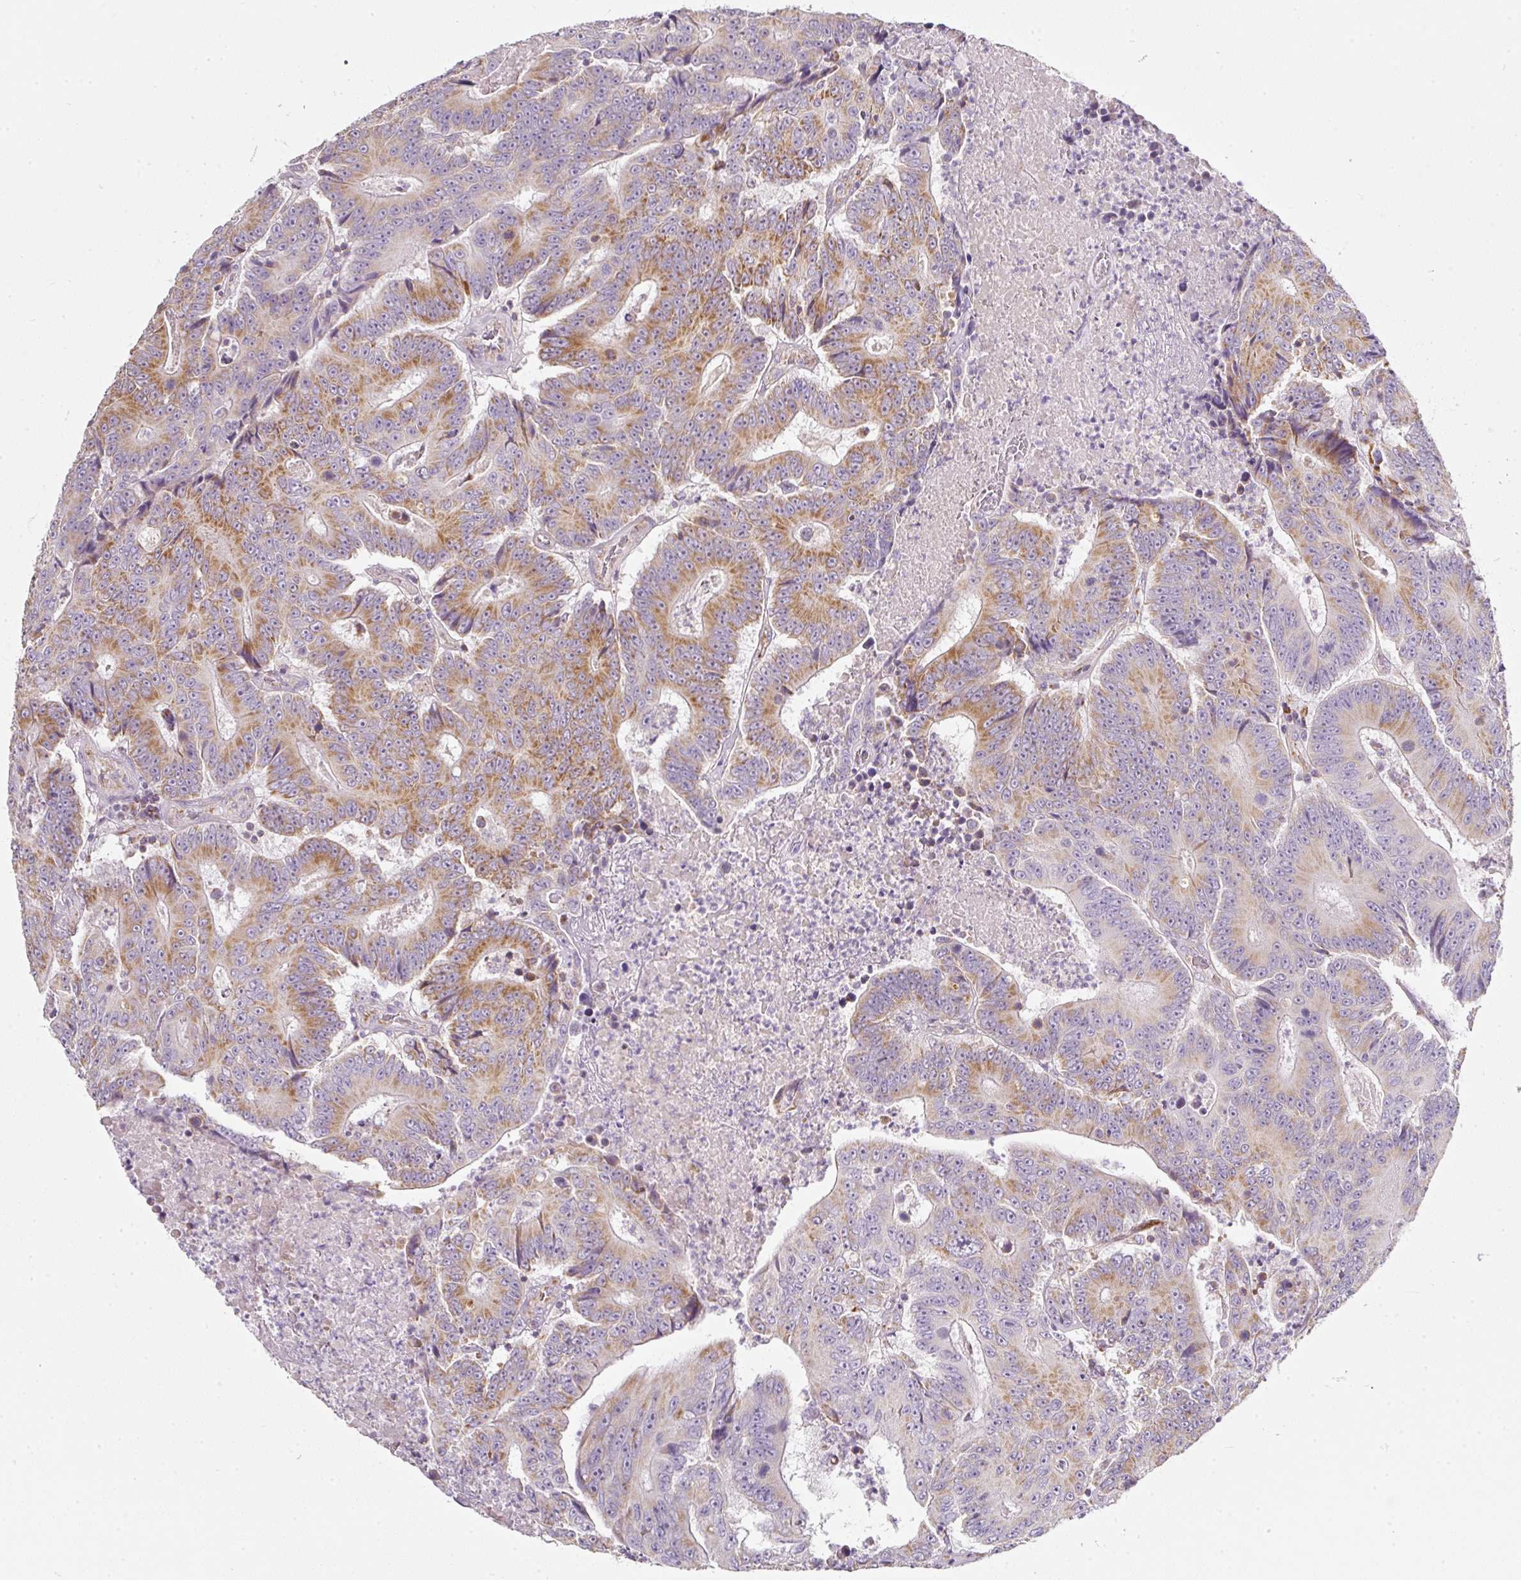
{"staining": {"intensity": "moderate", "quantity": "25%-75%", "location": "cytoplasmic/membranous"}, "tissue": "colorectal cancer", "cell_type": "Tumor cells", "image_type": "cancer", "snomed": [{"axis": "morphology", "description": "Adenocarcinoma, NOS"}, {"axis": "topography", "description": "Colon"}], "caption": "This histopathology image shows immunohistochemistry staining of colorectal cancer (adenocarcinoma), with medium moderate cytoplasmic/membranous expression in about 25%-75% of tumor cells.", "gene": "NDUFA1", "patient": {"sex": "male", "age": 83}}